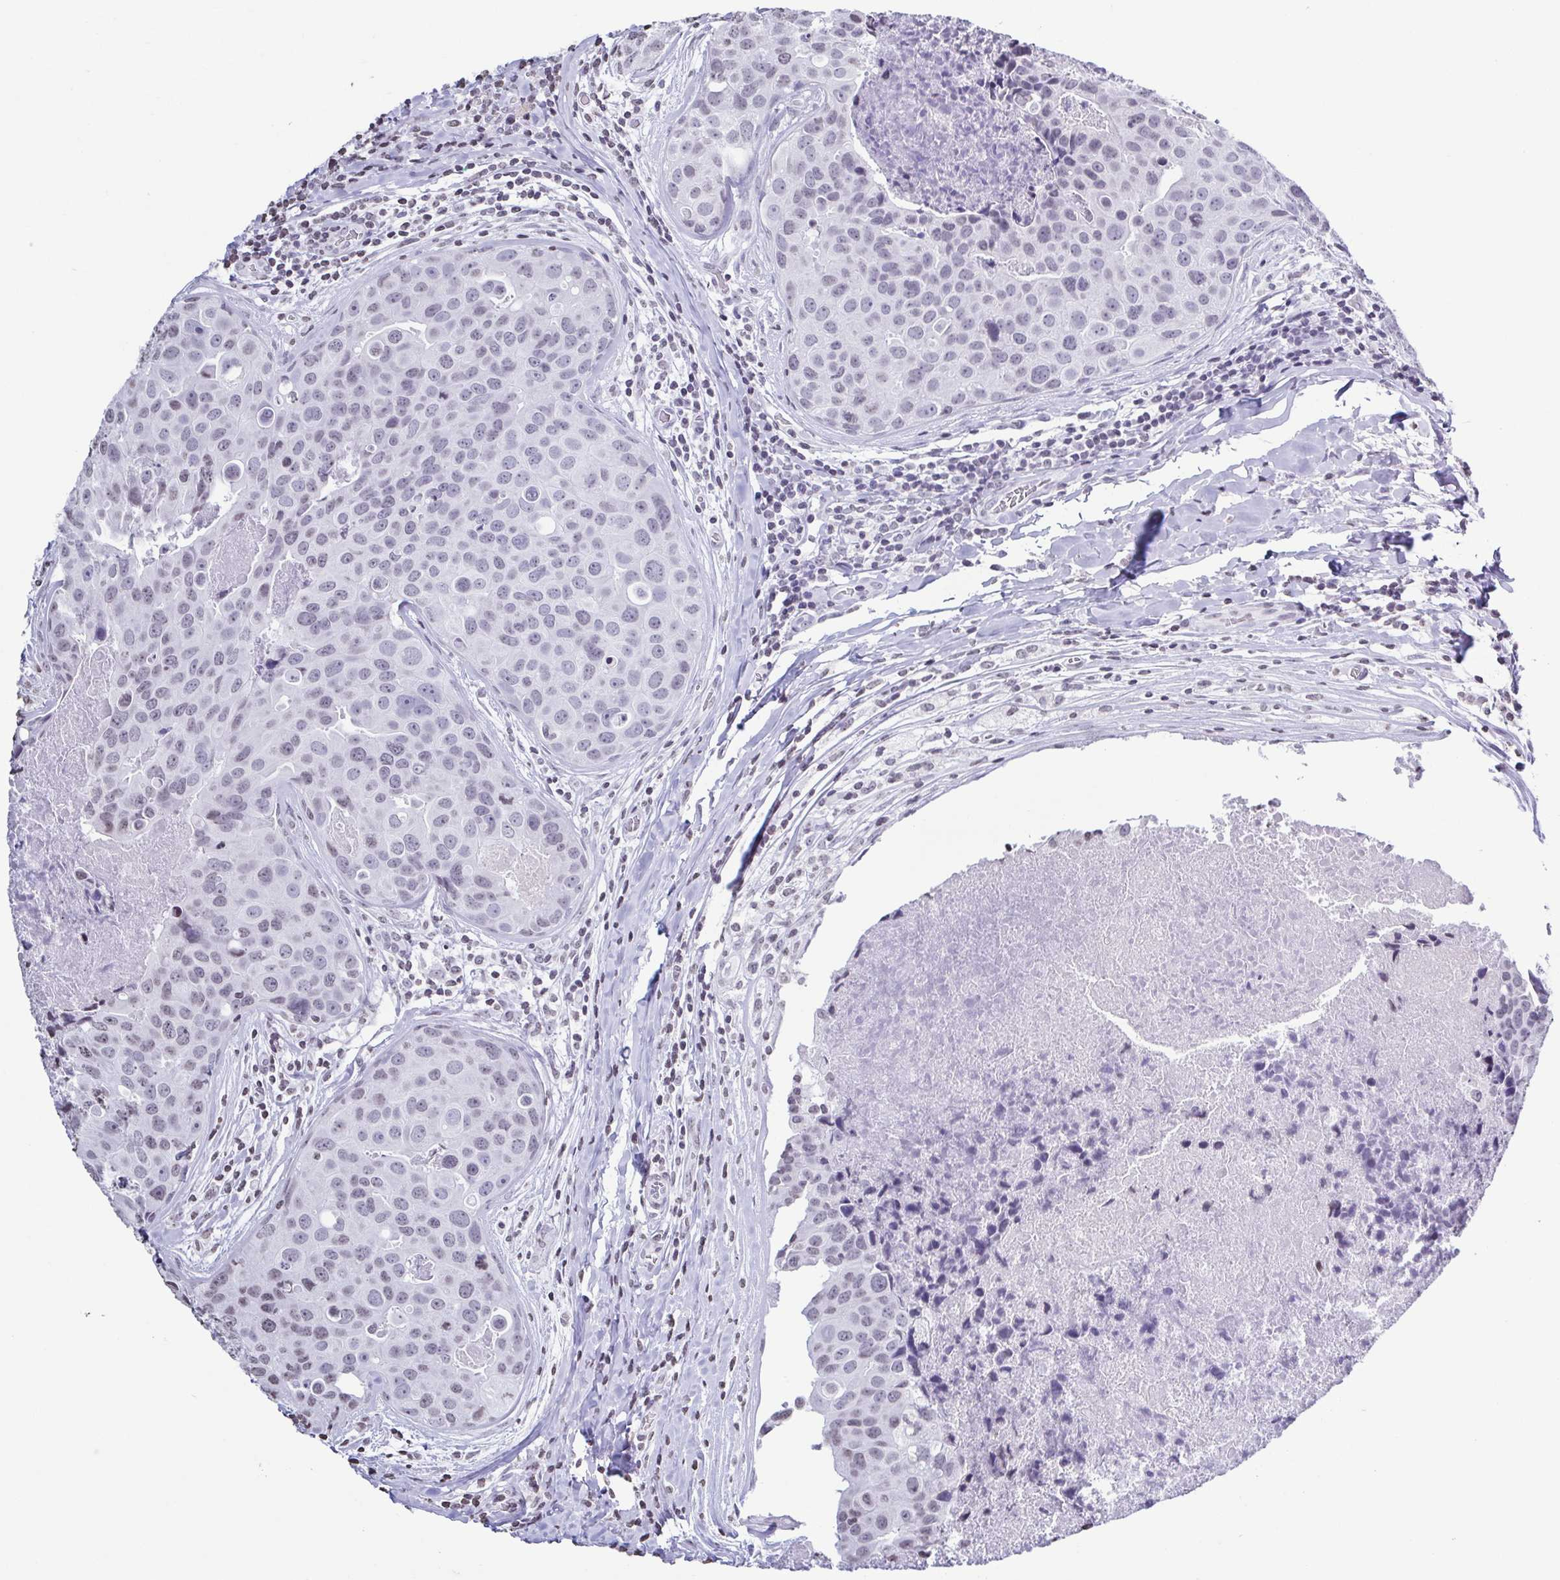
{"staining": {"intensity": "negative", "quantity": "none", "location": "none"}, "tissue": "breast cancer", "cell_type": "Tumor cells", "image_type": "cancer", "snomed": [{"axis": "morphology", "description": "Duct carcinoma"}, {"axis": "topography", "description": "Breast"}], "caption": "Tumor cells are negative for protein expression in human infiltrating ductal carcinoma (breast).", "gene": "VCY1B", "patient": {"sex": "female", "age": 24}}